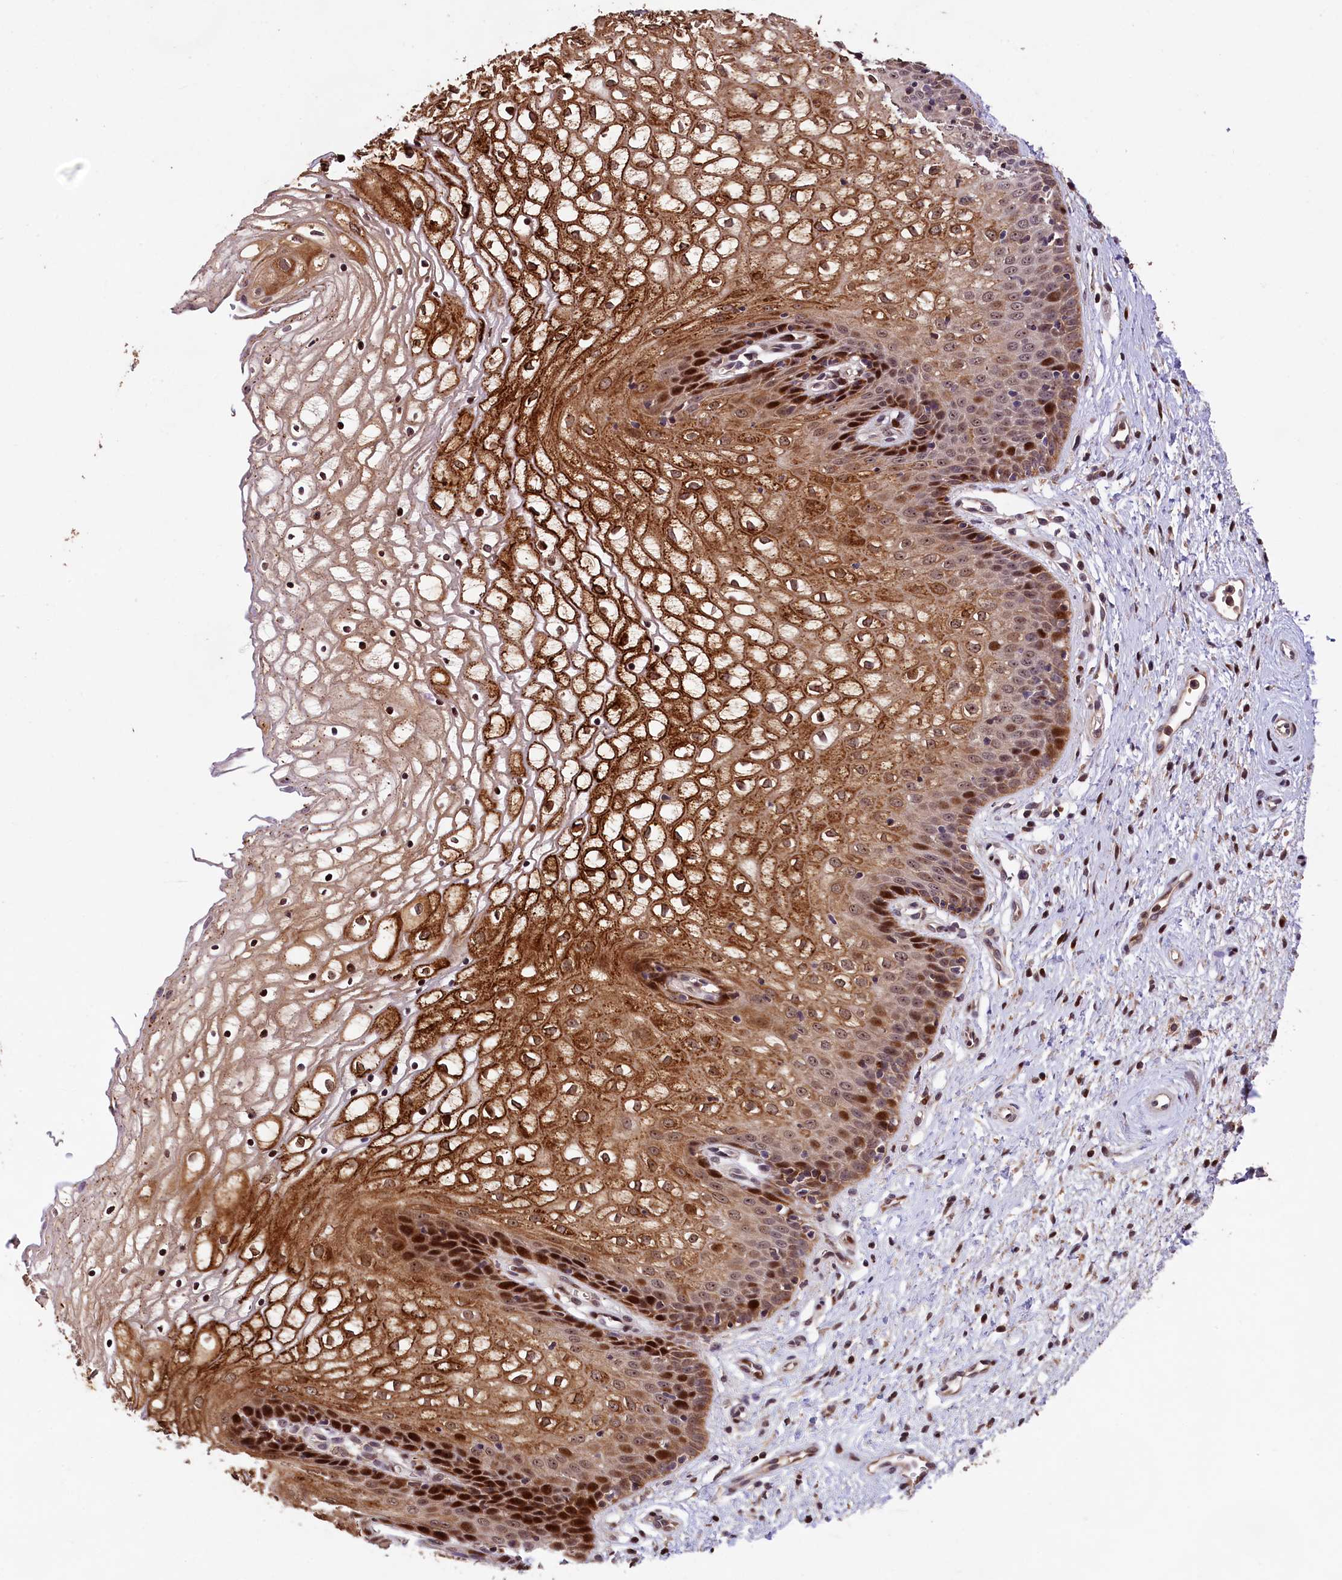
{"staining": {"intensity": "strong", "quantity": ">75%", "location": "cytoplasmic/membranous,nuclear"}, "tissue": "vagina", "cell_type": "Squamous epithelial cells", "image_type": "normal", "snomed": [{"axis": "morphology", "description": "Normal tissue, NOS"}, {"axis": "topography", "description": "Vagina"}], "caption": "Approximately >75% of squamous epithelial cells in normal human vagina display strong cytoplasmic/membranous,nuclear protein staining as visualized by brown immunohistochemical staining.", "gene": "PHAF1", "patient": {"sex": "female", "age": 34}}